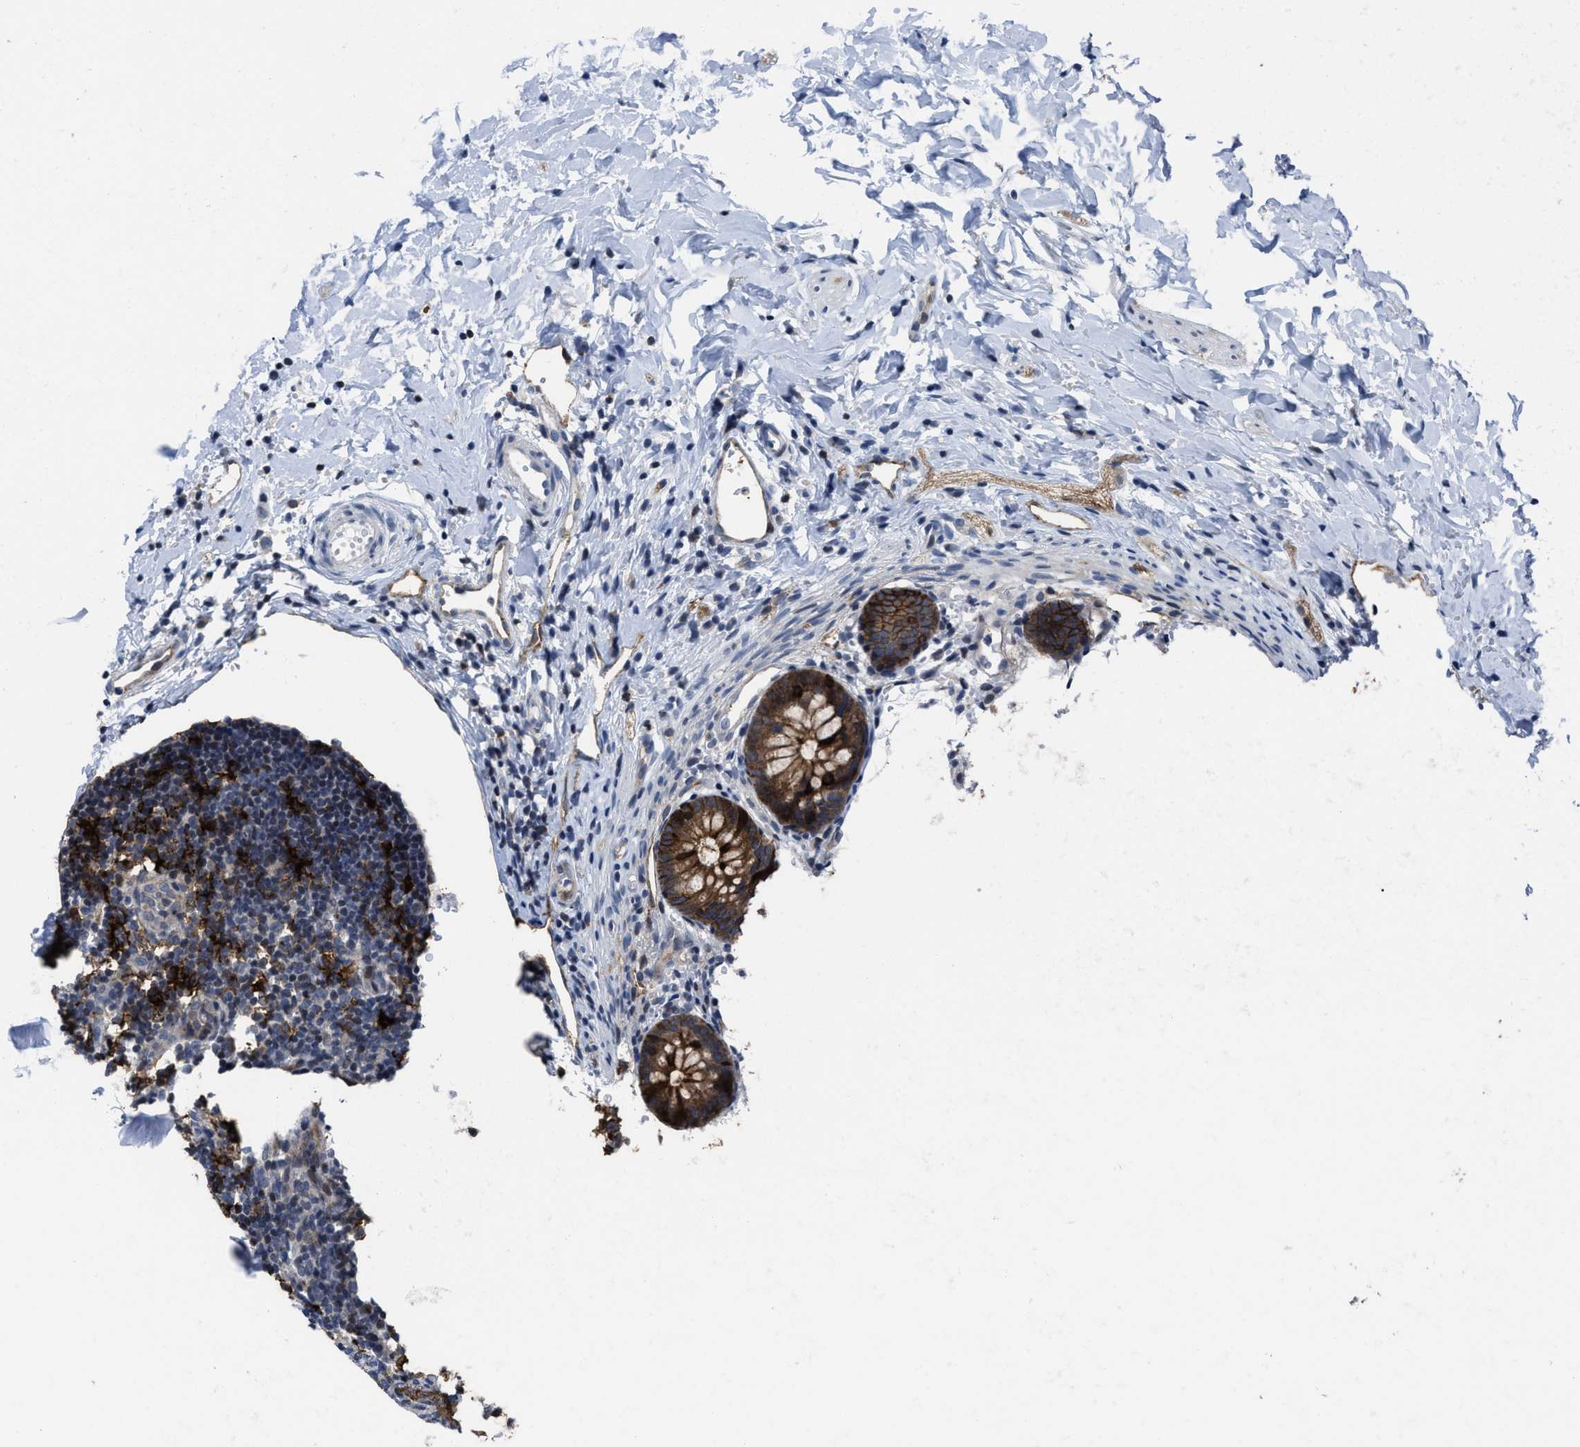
{"staining": {"intensity": "strong", "quantity": "25%-75%", "location": "cytoplasmic/membranous"}, "tissue": "appendix", "cell_type": "Glandular cells", "image_type": "normal", "snomed": [{"axis": "morphology", "description": "Normal tissue, NOS"}, {"axis": "topography", "description": "Appendix"}], "caption": "Protein staining of normal appendix demonstrates strong cytoplasmic/membranous staining in approximately 25%-75% of glandular cells. The protein of interest is stained brown, and the nuclei are stained in blue (DAB IHC with brightfield microscopy, high magnification).", "gene": "MARCKSL1", "patient": {"sex": "male", "age": 1}}